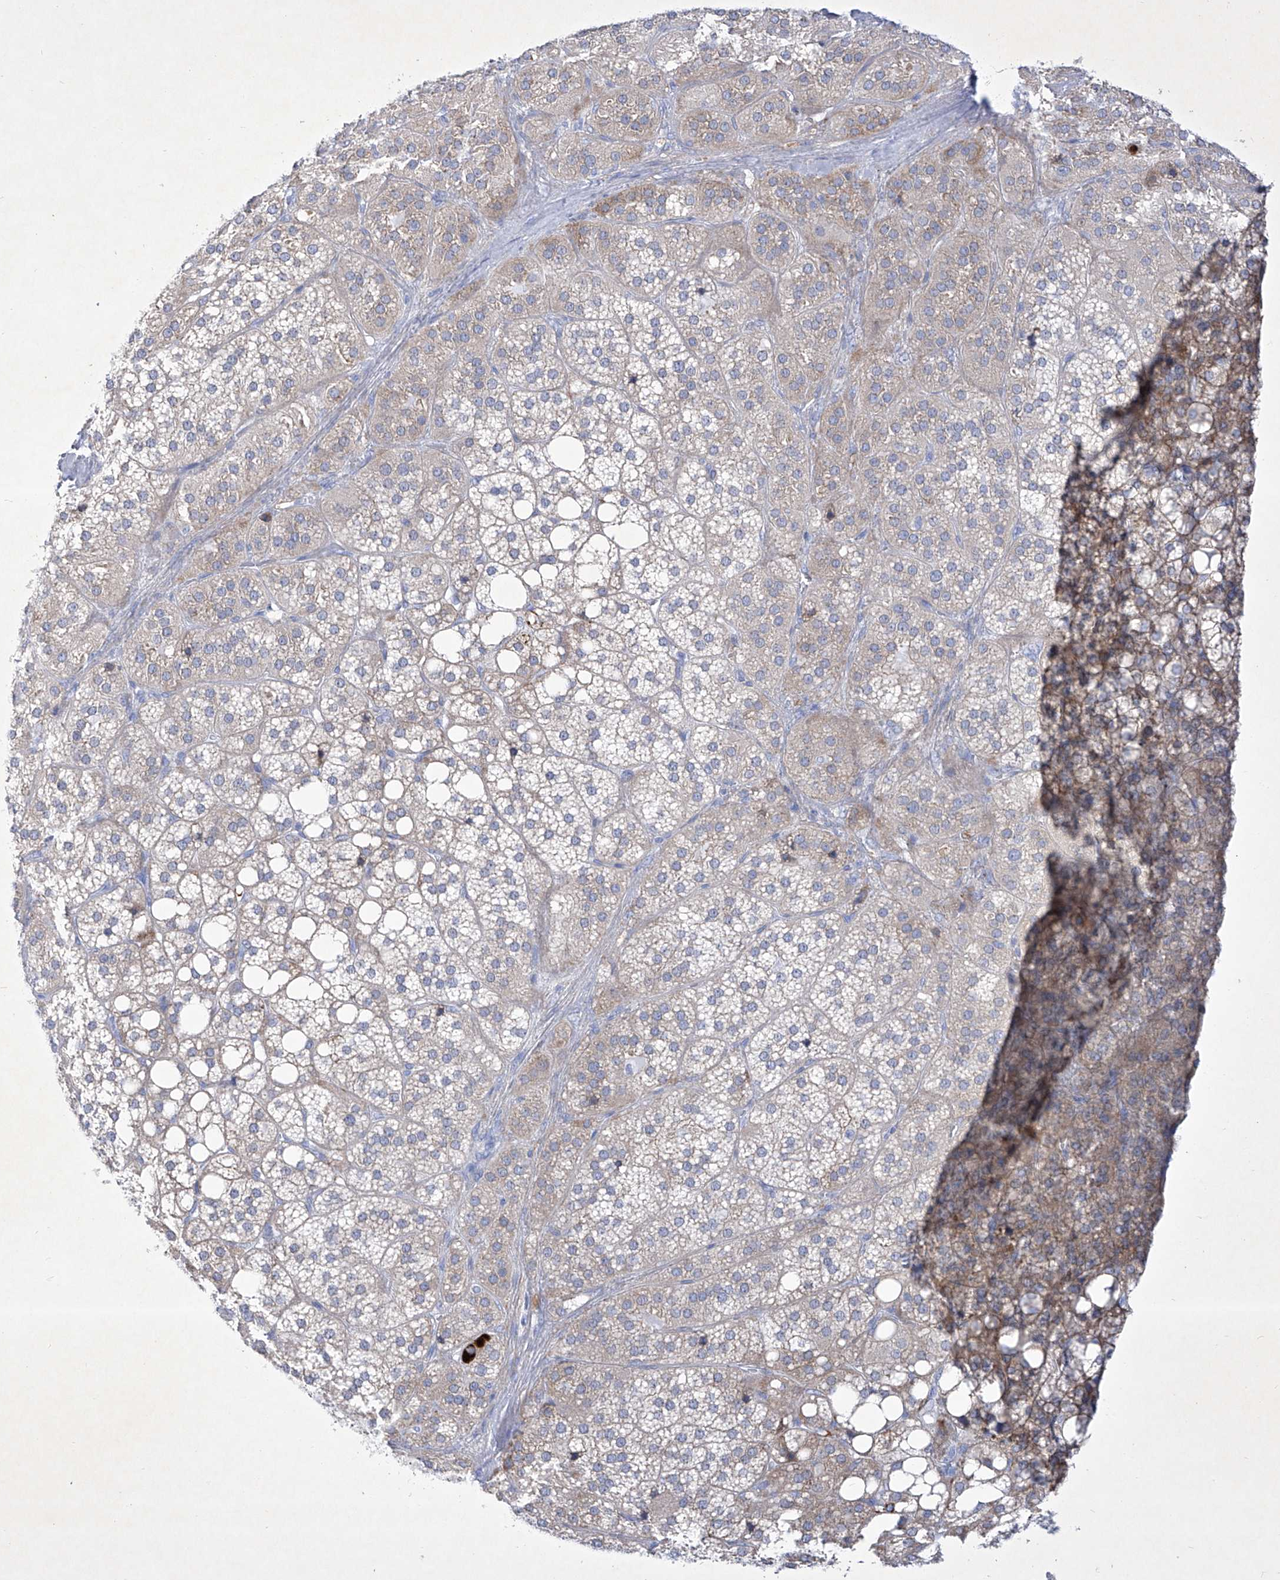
{"staining": {"intensity": "moderate", "quantity": "<25%", "location": "cytoplasmic/membranous"}, "tissue": "adrenal gland", "cell_type": "Glandular cells", "image_type": "normal", "snomed": [{"axis": "morphology", "description": "Normal tissue, NOS"}, {"axis": "topography", "description": "Adrenal gland"}], "caption": "An immunohistochemistry micrograph of benign tissue is shown. Protein staining in brown labels moderate cytoplasmic/membranous positivity in adrenal gland within glandular cells.", "gene": "C1orf87", "patient": {"sex": "female", "age": 59}}